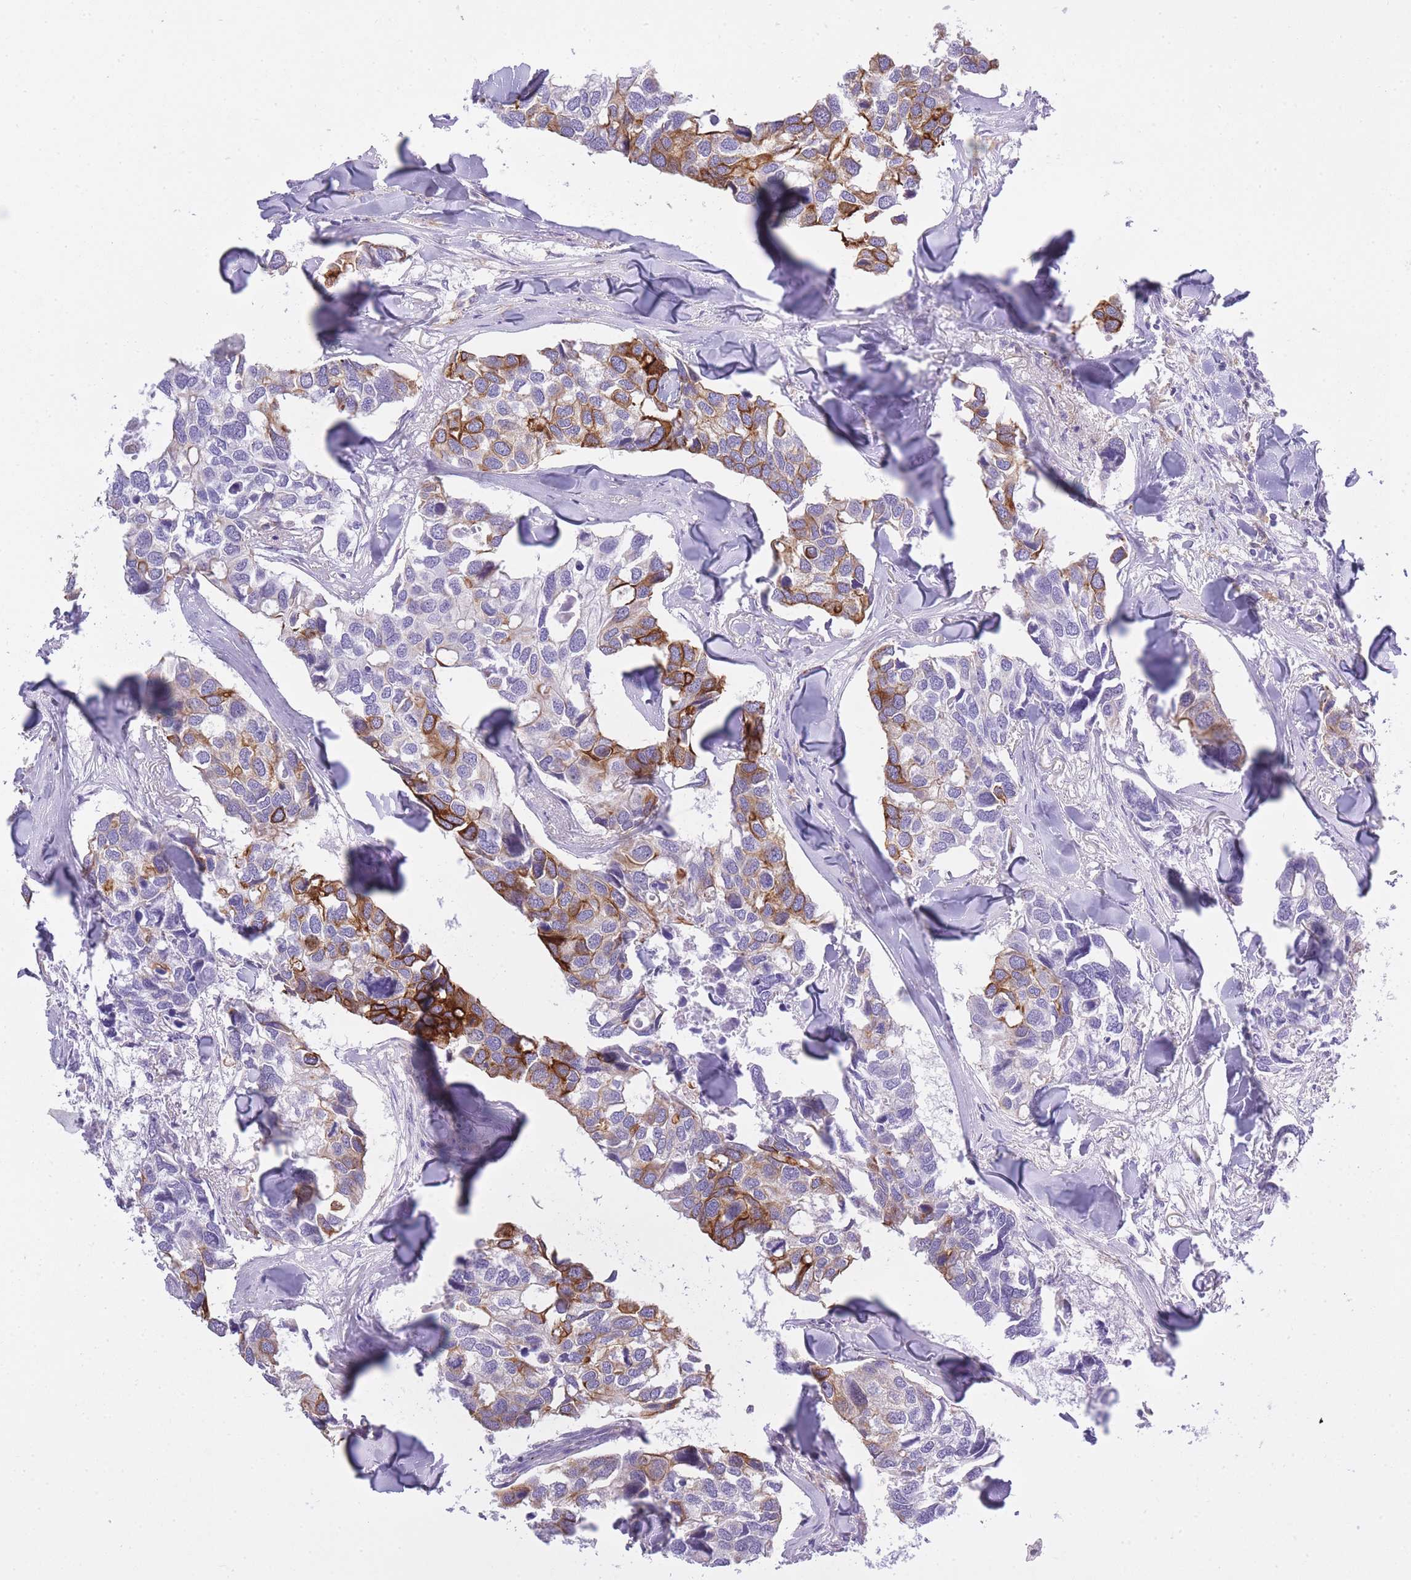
{"staining": {"intensity": "strong", "quantity": "25%-75%", "location": "cytoplasmic/membranous"}, "tissue": "breast cancer", "cell_type": "Tumor cells", "image_type": "cancer", "snomed": [{"axis": "morphology", "description": "Duct carcinoma"}, {"axis": "topography", "description": "Breast"}], "caption": "DAB (3,3'-diaminobenzidine) immunohistochemical staining of breast cancer (invasive ductal carcinoma) shows strong cytoplasmic/membranous protein positivity in about 25%-75% of tumor cells. The staining was performed using DAB to visualize the protein expression in brown, while the nuclei were stained in blue with hematoxylin (Magnification: 20x).", "gene": "RADX", "patient": {"sex": "female", "age": 83}}